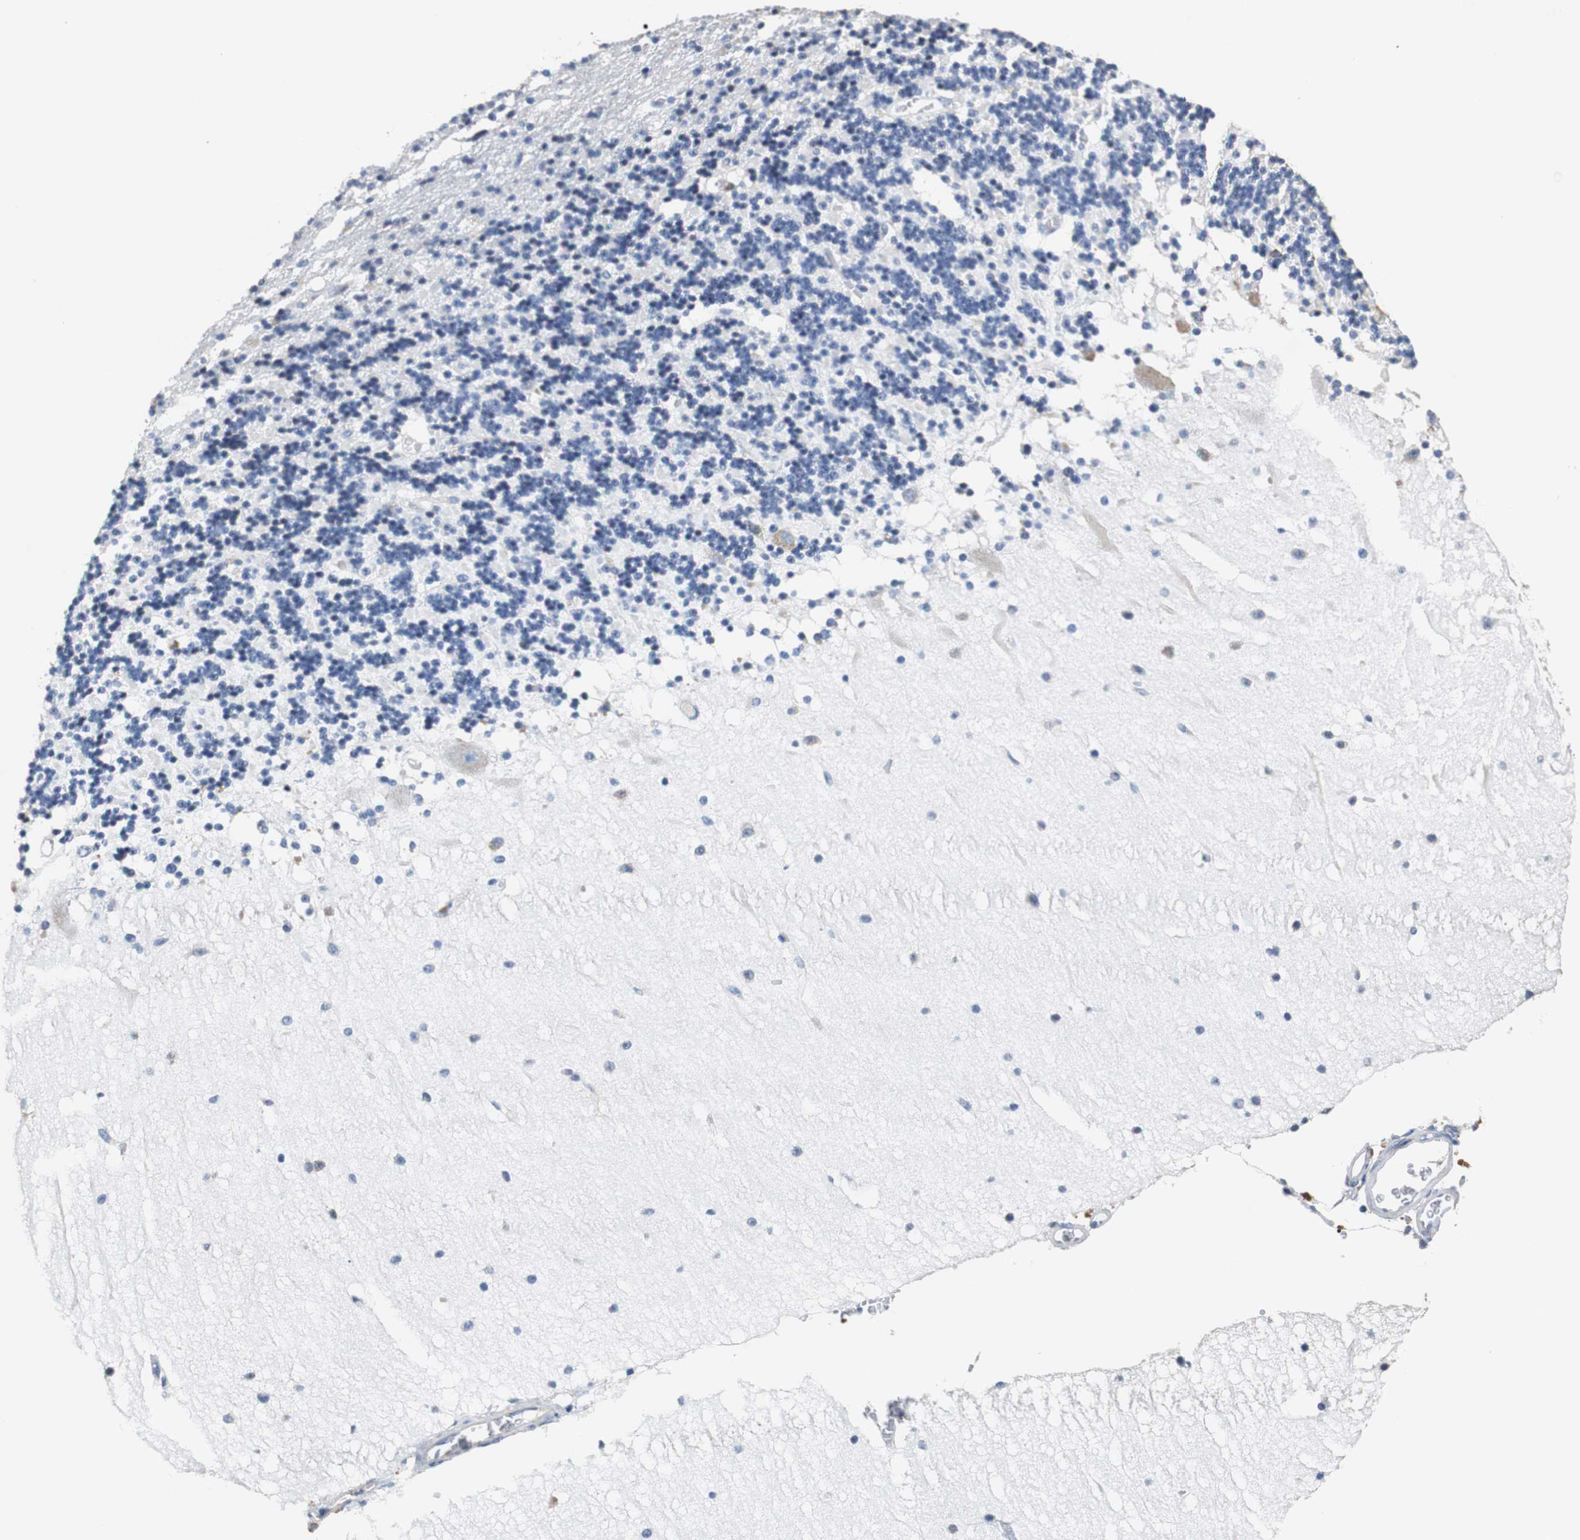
{"staining": {"intensity": "negative", "quantity": "none", "location": "none"}, "tissue": "cerebellum", "cell_type": "Cells in granular layer", "image_type": "normal", "snomed": [{"axis": "morphology", "description": "Normal tissue, NOS"}, {"axis": "topography", "description": "Cerebellum"}], "caption": "The immunohistochemistry (IHC) image has no significant staining in cells in granular layer of cerebellum.", "gene": "PCK1", "patient": {"sex": "female", "age": 54}}